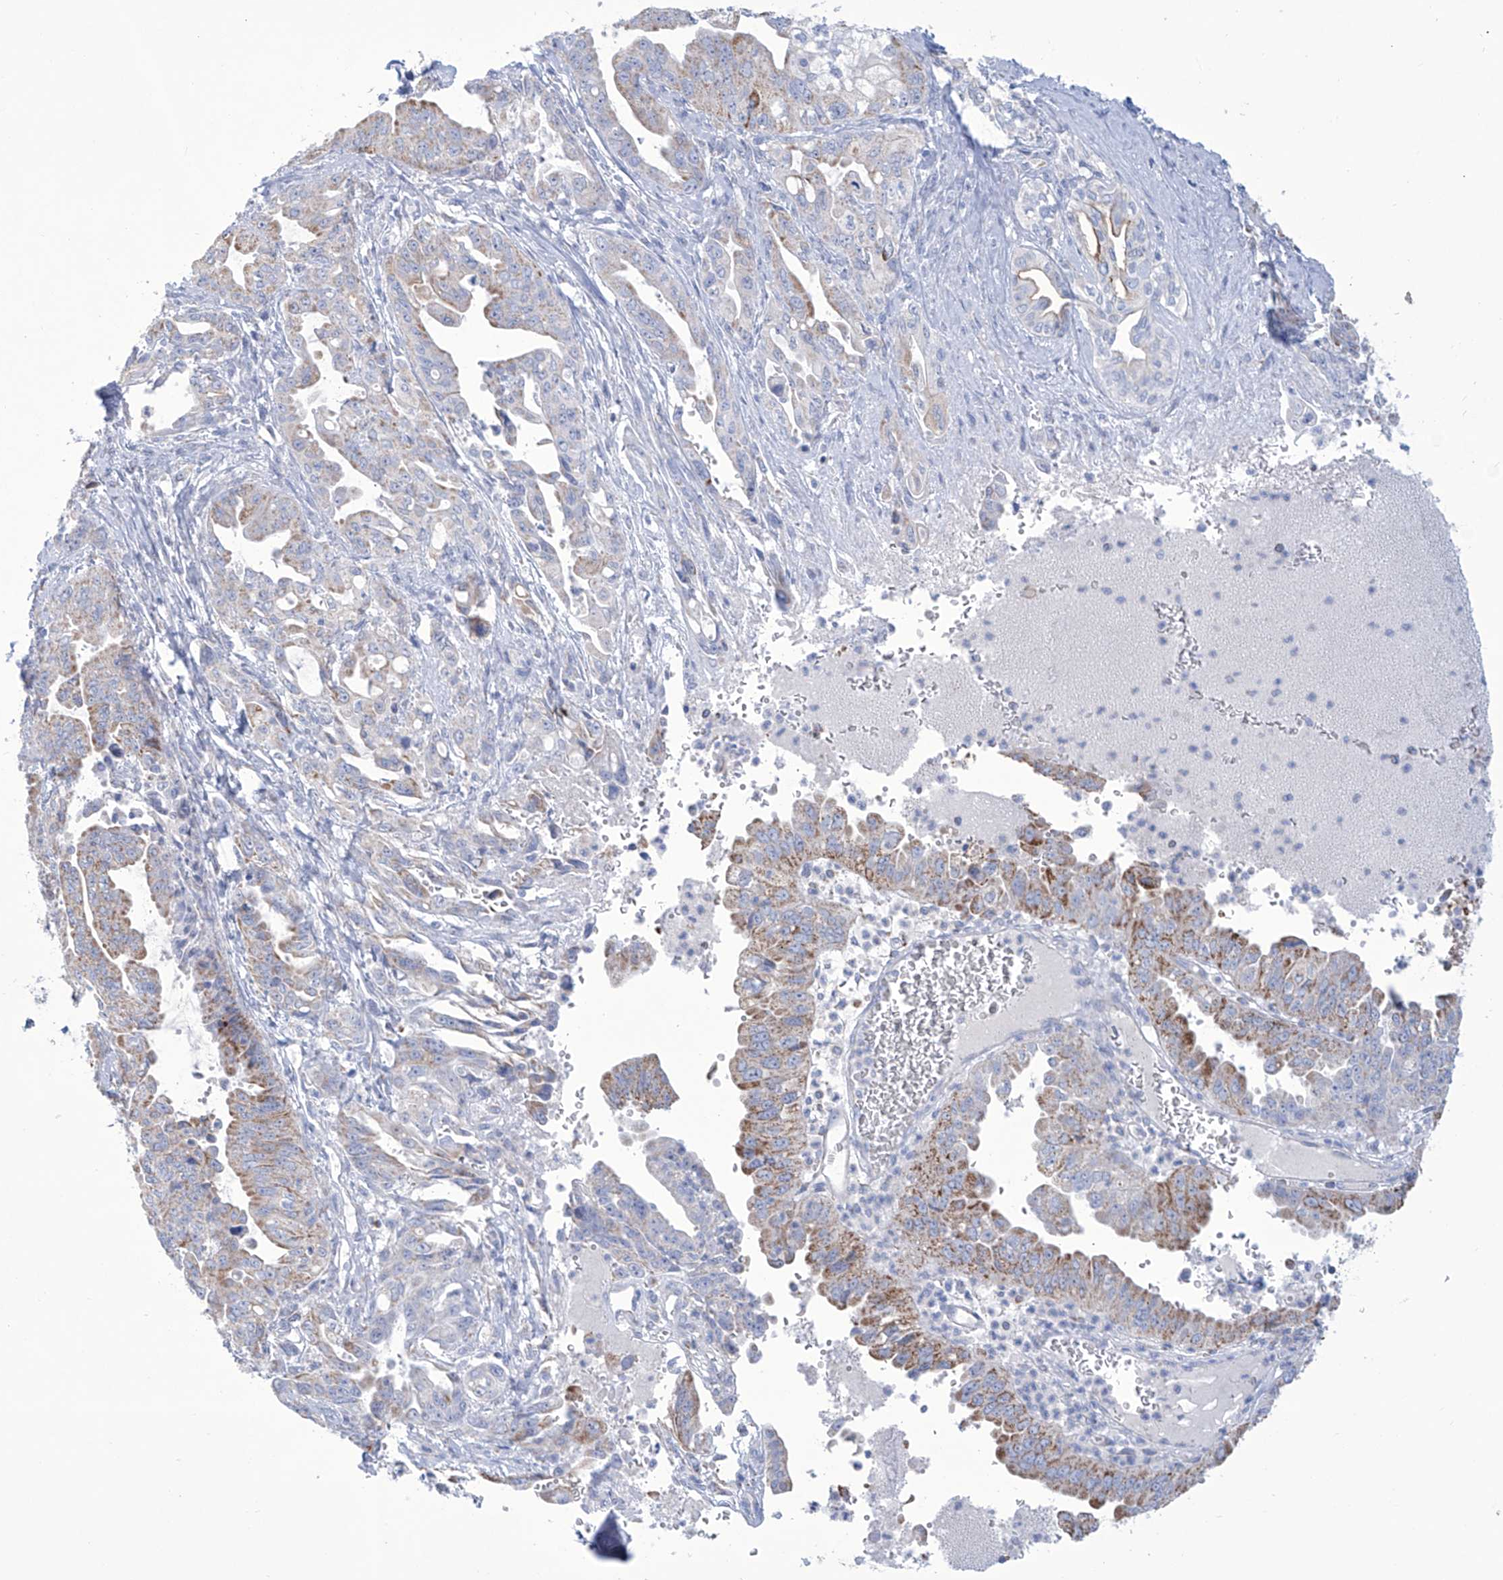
{"staining": {"intensity": "moderate", "quantity": "25%-75%", "location": "cytoplasmic/membranous"}, "tissue": "pancreatic cancer", "cell_type": "Tumor cells", "image_type": "cancer", "snomed": [{"axis": "morphology", "description": "Adenocarcinoma, NOS"}, {"axis": "topography", "description": "Pancreas"}], "caption": "DAB immunohistochemical staining of pancreatic cancer reveals moderate cytoplasmic/membranous protein positivity in about 25%-75% of tumor cells.", "gene": "ALDH6A1", "patient": {"sex": "male", "age": 70}}